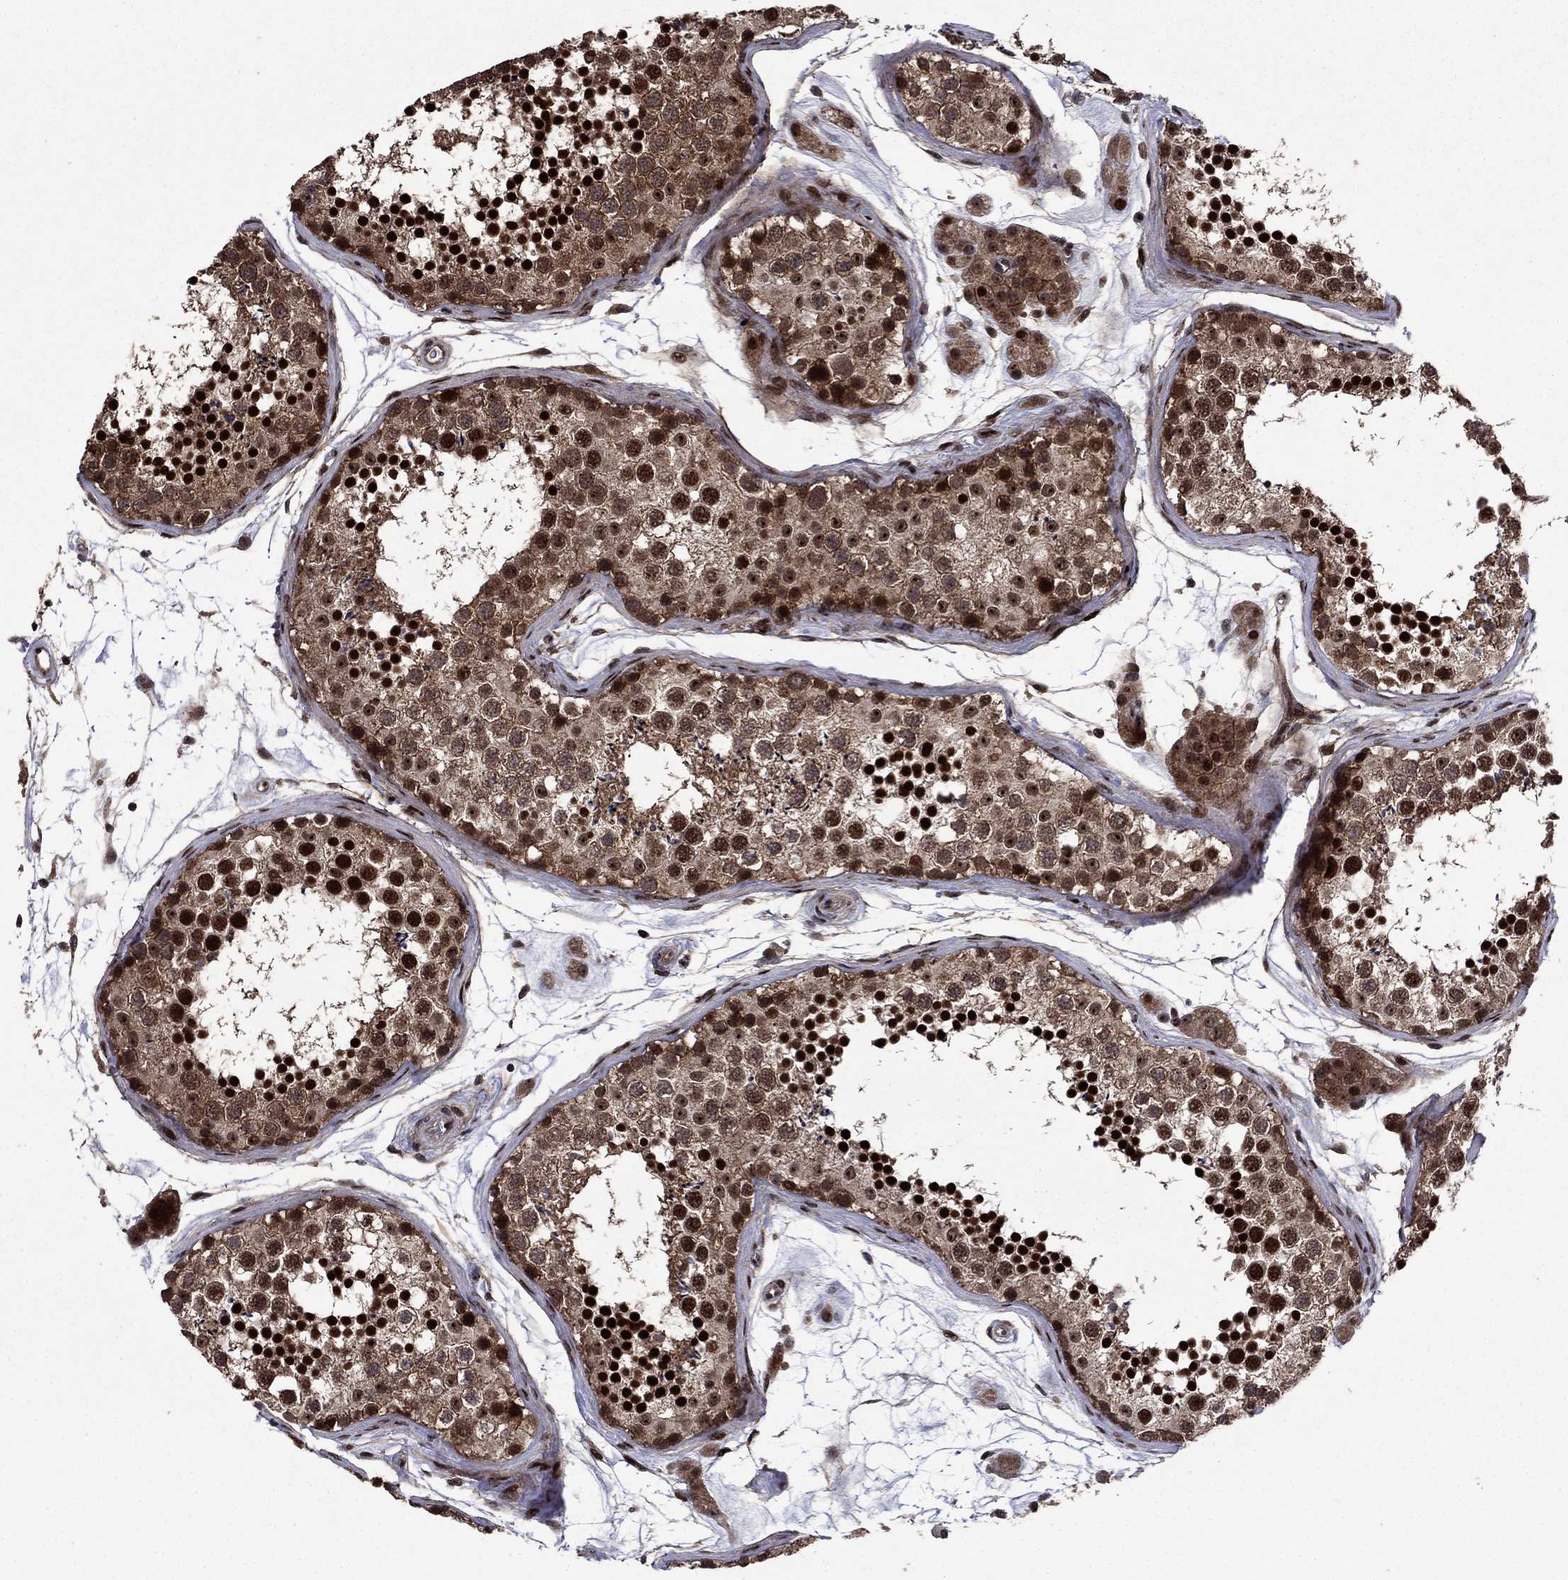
{"staining": {"intensity": "strong", "quantity": "25%-75%", "location": "cytoplasmic/membranous,nuclear"}, "tissue": "testis", "cell_type": "Cells in seminiferous ducts", "image_type": "normal", "snomed": [{"axis": "morphology", "description": "Normal tissue, NOS"}, {"axis": "topography", "description": "Testis"}], "caption": "Protein analysis of unremarkable testis displays strong cytoplasmic/membranous,nuclear positivity in about 25%-75% of cells in seminiferous ducts.", "gene": "AGTPBP1", "patient": {"sex": "male", "age": 41}}